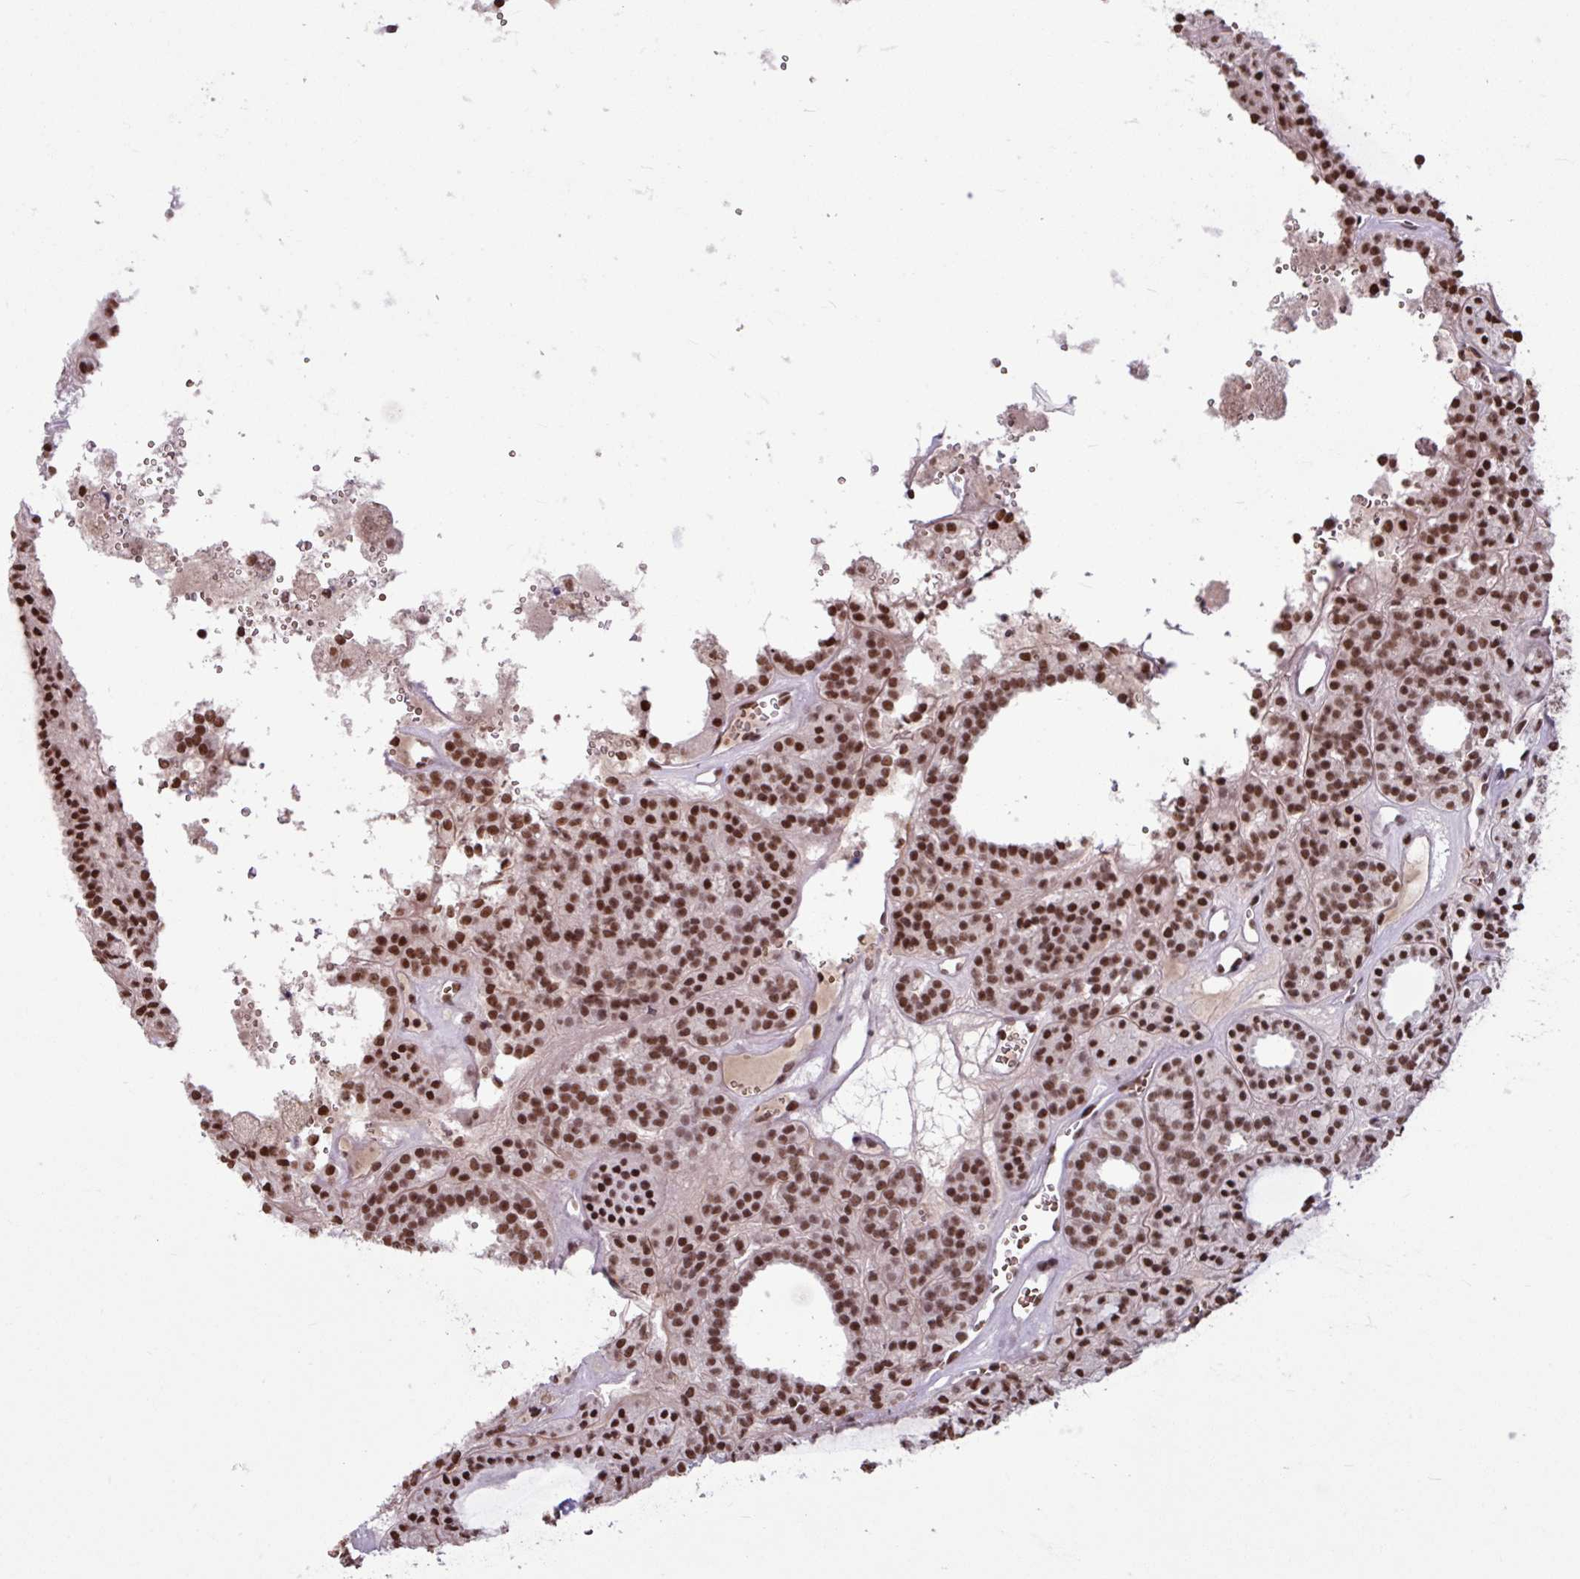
{"staining": {"intensity": "strong", "quantity": ">75%", "location": "nuclear"}, "tissue": "thyroid cancer", "cell_type": "Tumor cells", "image_type": "cancer", "snomed": [{"axis": "morphology", "description": "Follicular adenoma carcinoma, NOS"}, {"axis": "topography", "description": "Thyroid gland"}], "caption": "An image of thyroid follicular adenoma carcinoma stained for a protein demonstrates strong nuclear brown staining in tumor cells.", "gene": "TDG", "patient": {"sex": "female", "age": 63}}